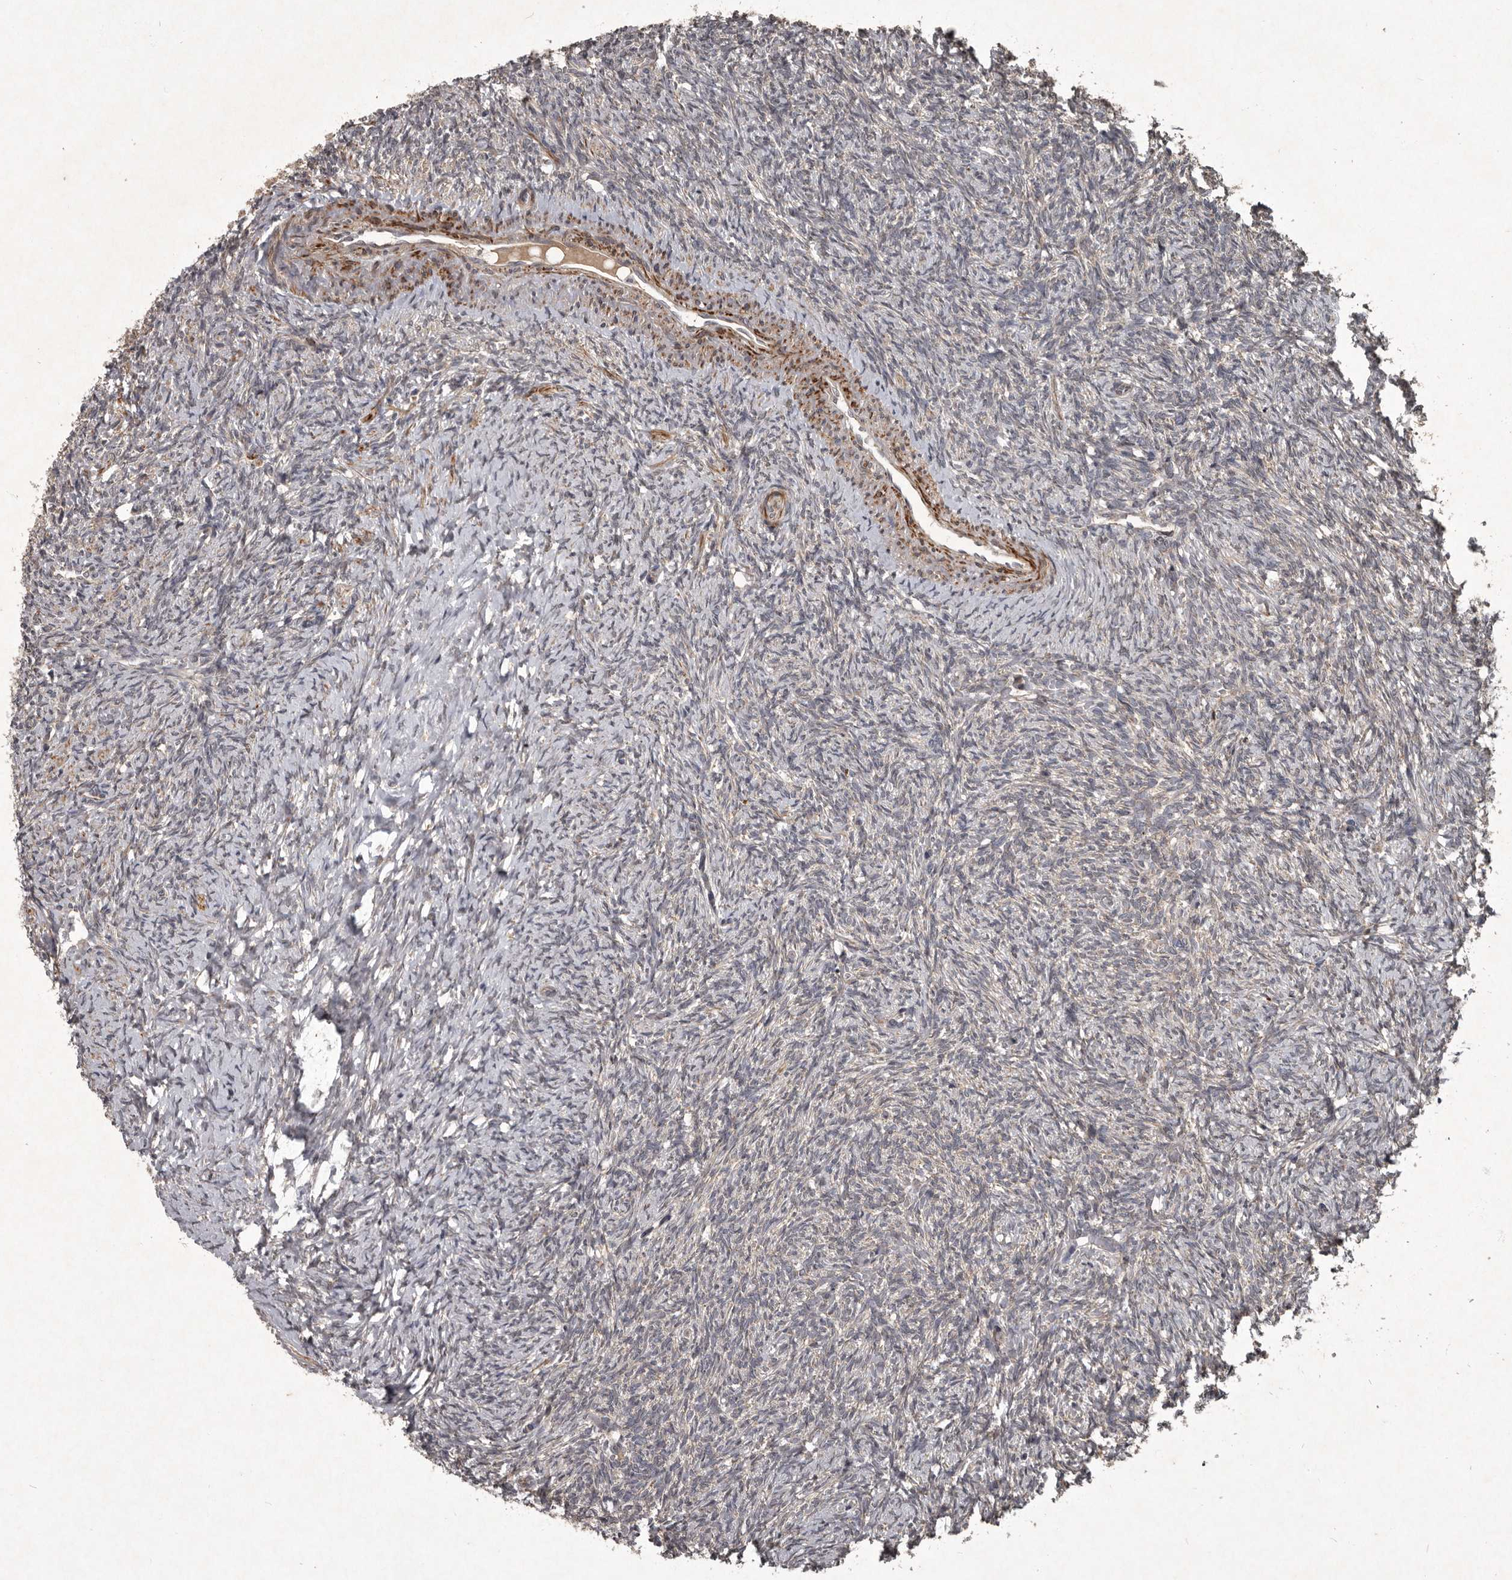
{"staining": {"intensity": "negative", "quantity": "none", "location": "none"}, "tissue": "ovary", "cell_type": "Ovarian stroma cells", "image_type": "normal", "snomed": [{"axis": "morphology", "description": "Normal tissue, NOS"}, {"axis": "topography", "description": "Ovary"}], "caption": "The image exhibits no staining of ovarian stroma cells in unremarkable ovary. (IHC, brightfield microscopy, high magnification).", "gene": "MRPS15", "patient": {"sex": "female", "age": 41}}